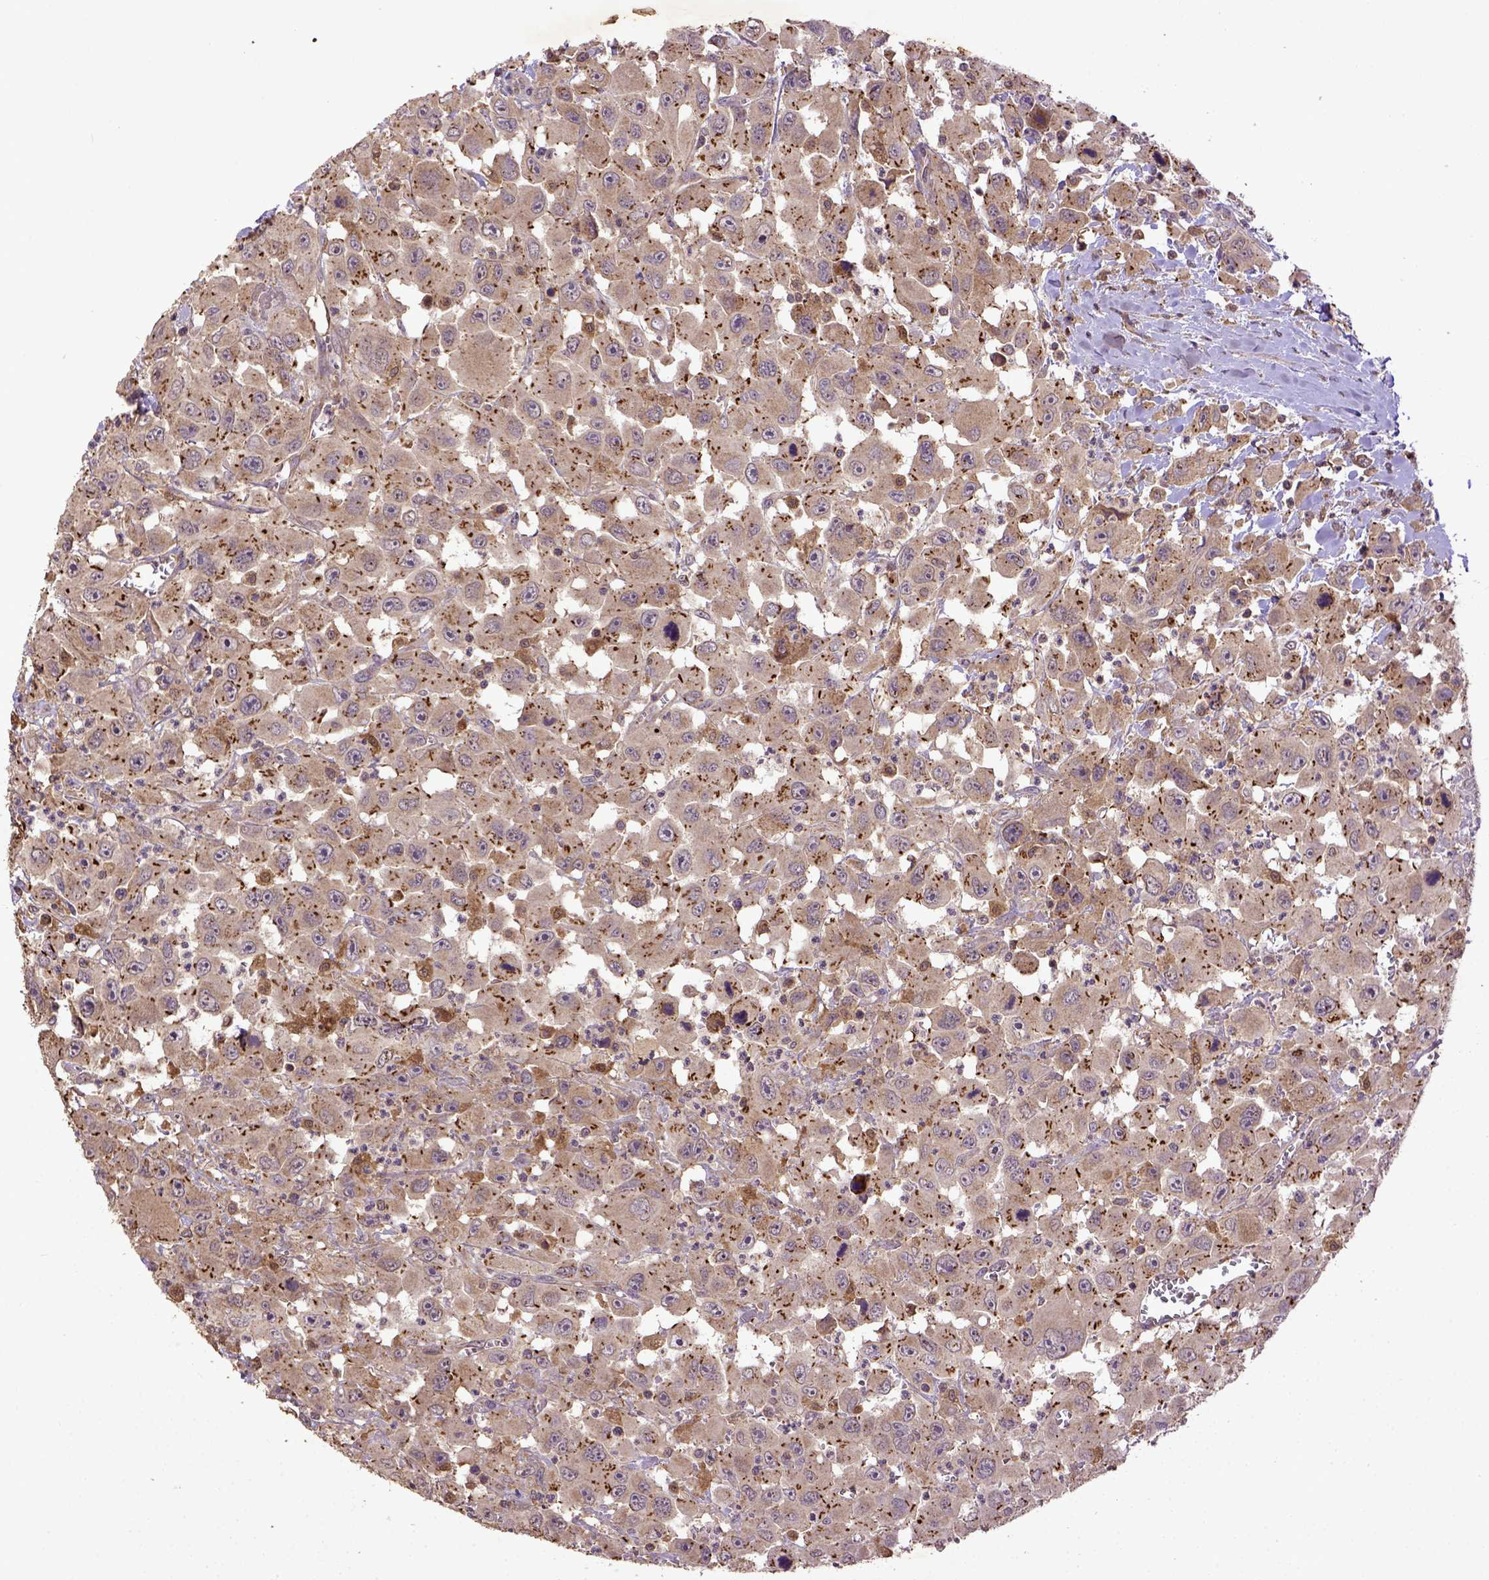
{"staining": {"intensity": "moderate", "quantity": ">75%", "location": "cytoplasmic/membranous"}, "tissue": "head and neck cancer", "cell_type": "Tumor cells", "image_type": "cancer", "snomed": [{"axis": "morphology", "description": "Squamous cell carcinoma, NOS"}, {"axis": "morphology", "description": "Squamous cell carcinoma, metastatic, NOS"}, {"axis": "topography", "description": "Oral tissue"}, {"axis": "topography", "description": "Head-Neck"}], "caption": "Protein expression analysis of human head and neck metastatic squamous cell carcinoma reveals moderate cytoplasmic/membranous positivity in about >75% of tumor cells. Nuclei are stained in blue.", "gene": "MT-CO1", "patient": {"sex": "female", "age": 85}}